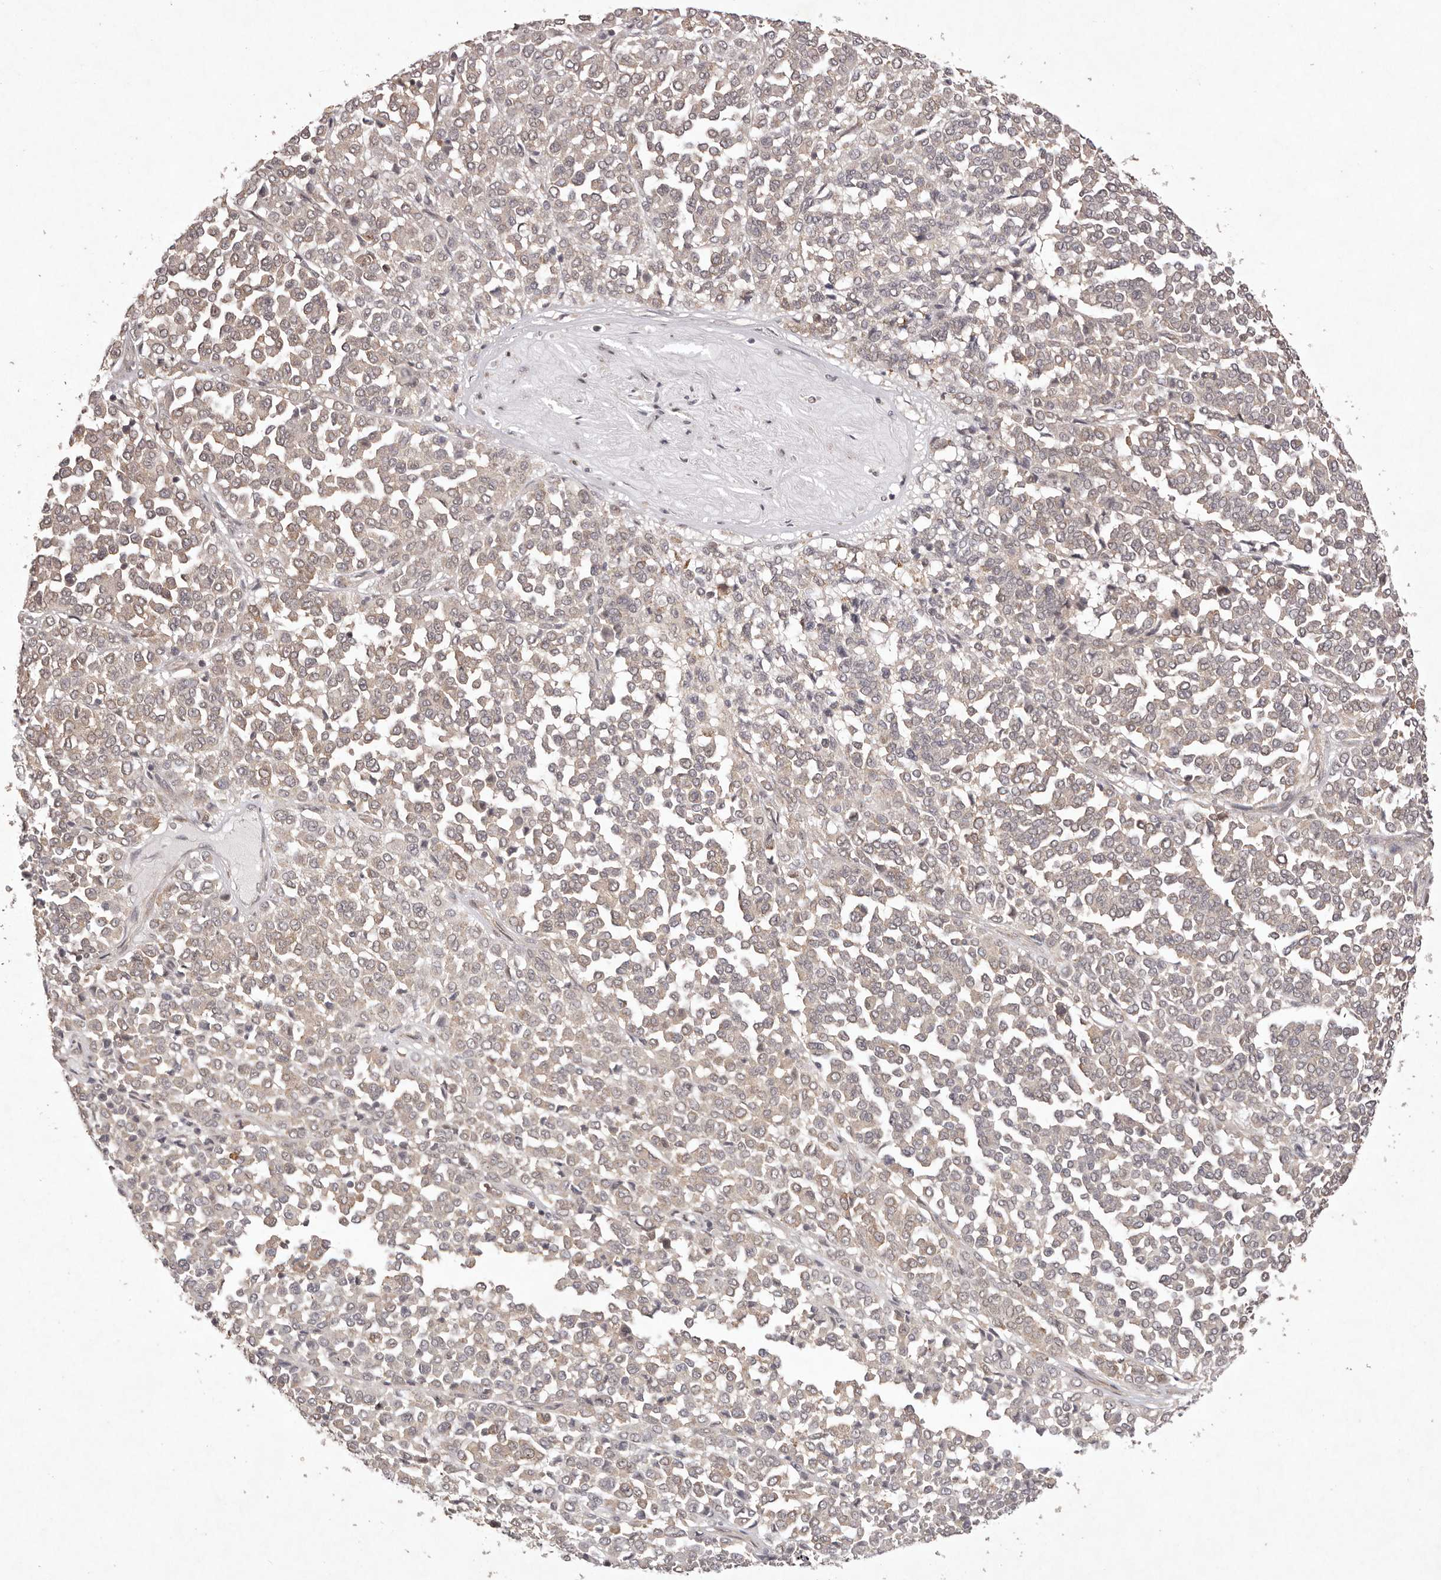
{"staining": {"intensity": "weak", "quantity": "<25%", "location": "cytoplasmic/membranous"}, "tissue": "melanoma", "cell_type": "Tumor cells", "image_type": "cancer", "snomed": [{"axis": "morphology", "description": "Malignant melanoma, Metastatic site"}, {"axis": "topography", "description": "Pancreas"}], "caption": "A high-resolution histopathology image shows immunohistochemistry staining of malignant melanoma (metastatic site), which demonstrates no significant positivity in tumor cells.", "gene": "BUD31", "patient": {"sex": "female", "age": 30}}